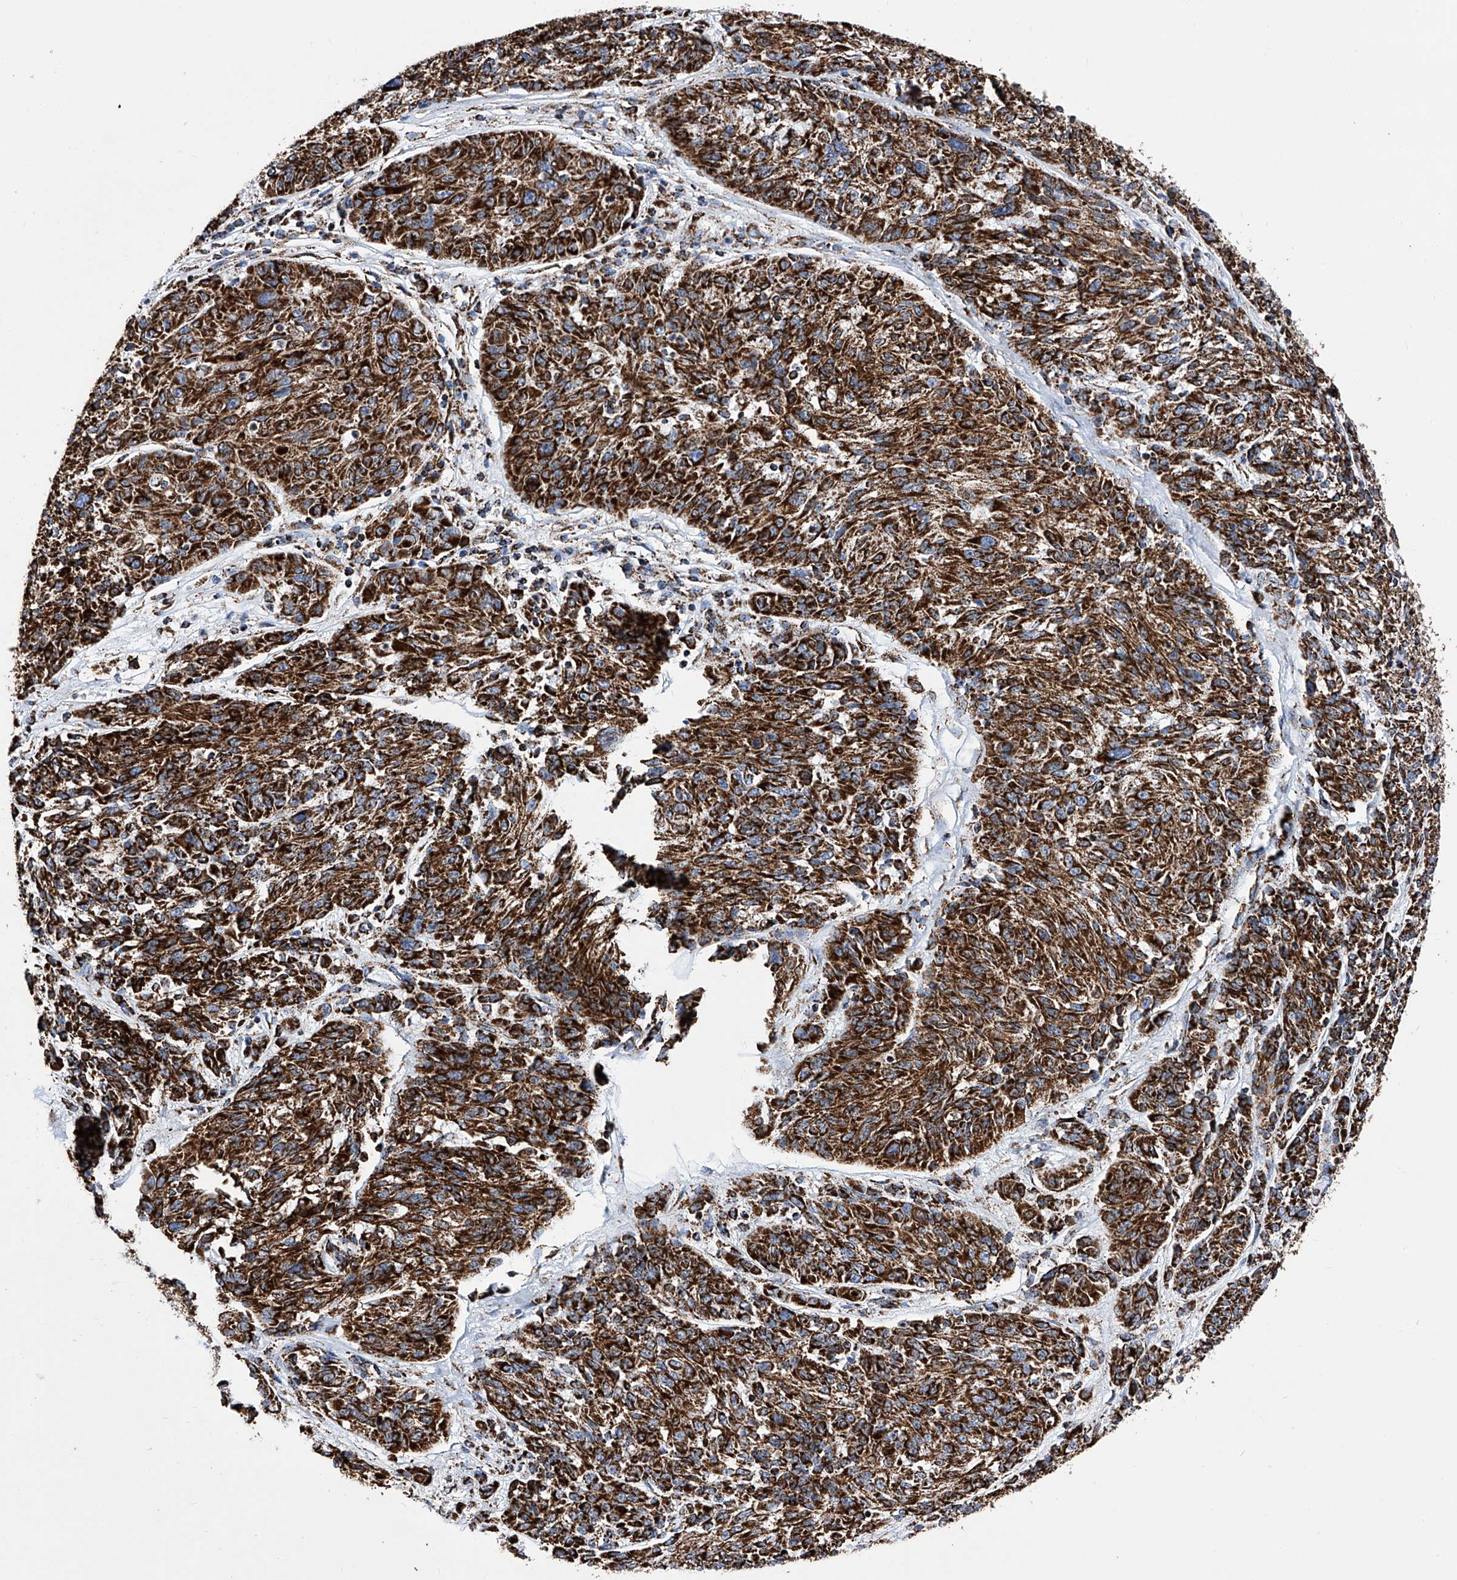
{"staining": {"intensity": "strong", "quantity": ">75%", "location": "cytoplasmic/membranous"}, "tissue": "melanoma", "cell_type": "Tumor cells", "image_type": "cancer", "snomed": [{"axis": "morphology", "description": "Malignant melanoma, NOS"}, {"axis": "topography", "description": "Skin"}], "caption": "DAB (3,3'-diaminobenzidine) immunohistochemical staining of human malignant melanoma reveals strong cytoplasmic/membranous protein expression in about >75% of tumor cells. The protein of interest is stained brown, and the nuclei are stained in blue (DAB (3,3'-diaminobenzidine) IHC with brightfield microscopy, high magnification).", "gene": "ATP5PF", "patient": {"sex": "male", "age": 53}}